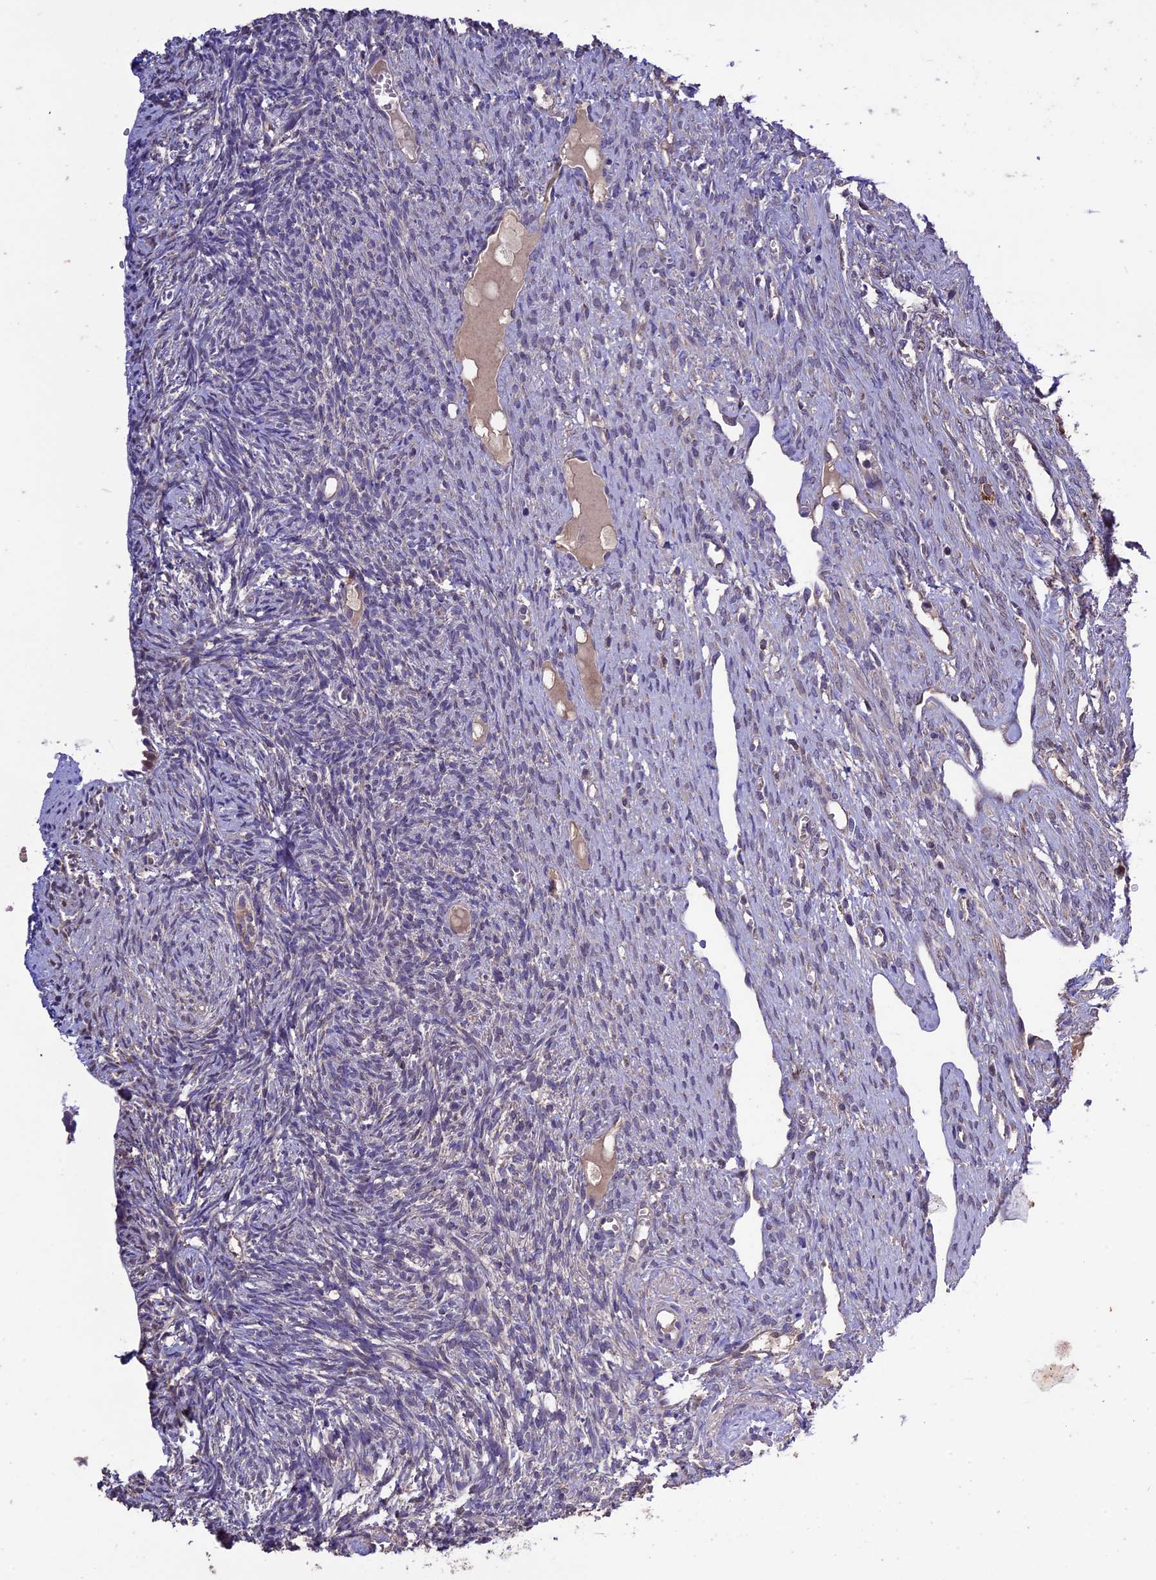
{"staining": {"intensity": "negative", "quantity": "none", "location": "none"}, "tissue": "ovary", "cell_type": "Ovarian stroma cells", "image_type": "normal", "snomed": [{"axis": "morphology", "description": "Normal tissue, NOS"}, {"axis": "topography", "description": "Ovary"}], "caption": "IHC image of normal ovary: human ovary stained with DAB displays no significant protein staining in ovarian stroma cells. (DAB immunohistochemistry (IHC) visualized using brightfield microscopy, high magnification).", "gene": "DIS3L", "patient": {"sex": "female", "age": 51}}